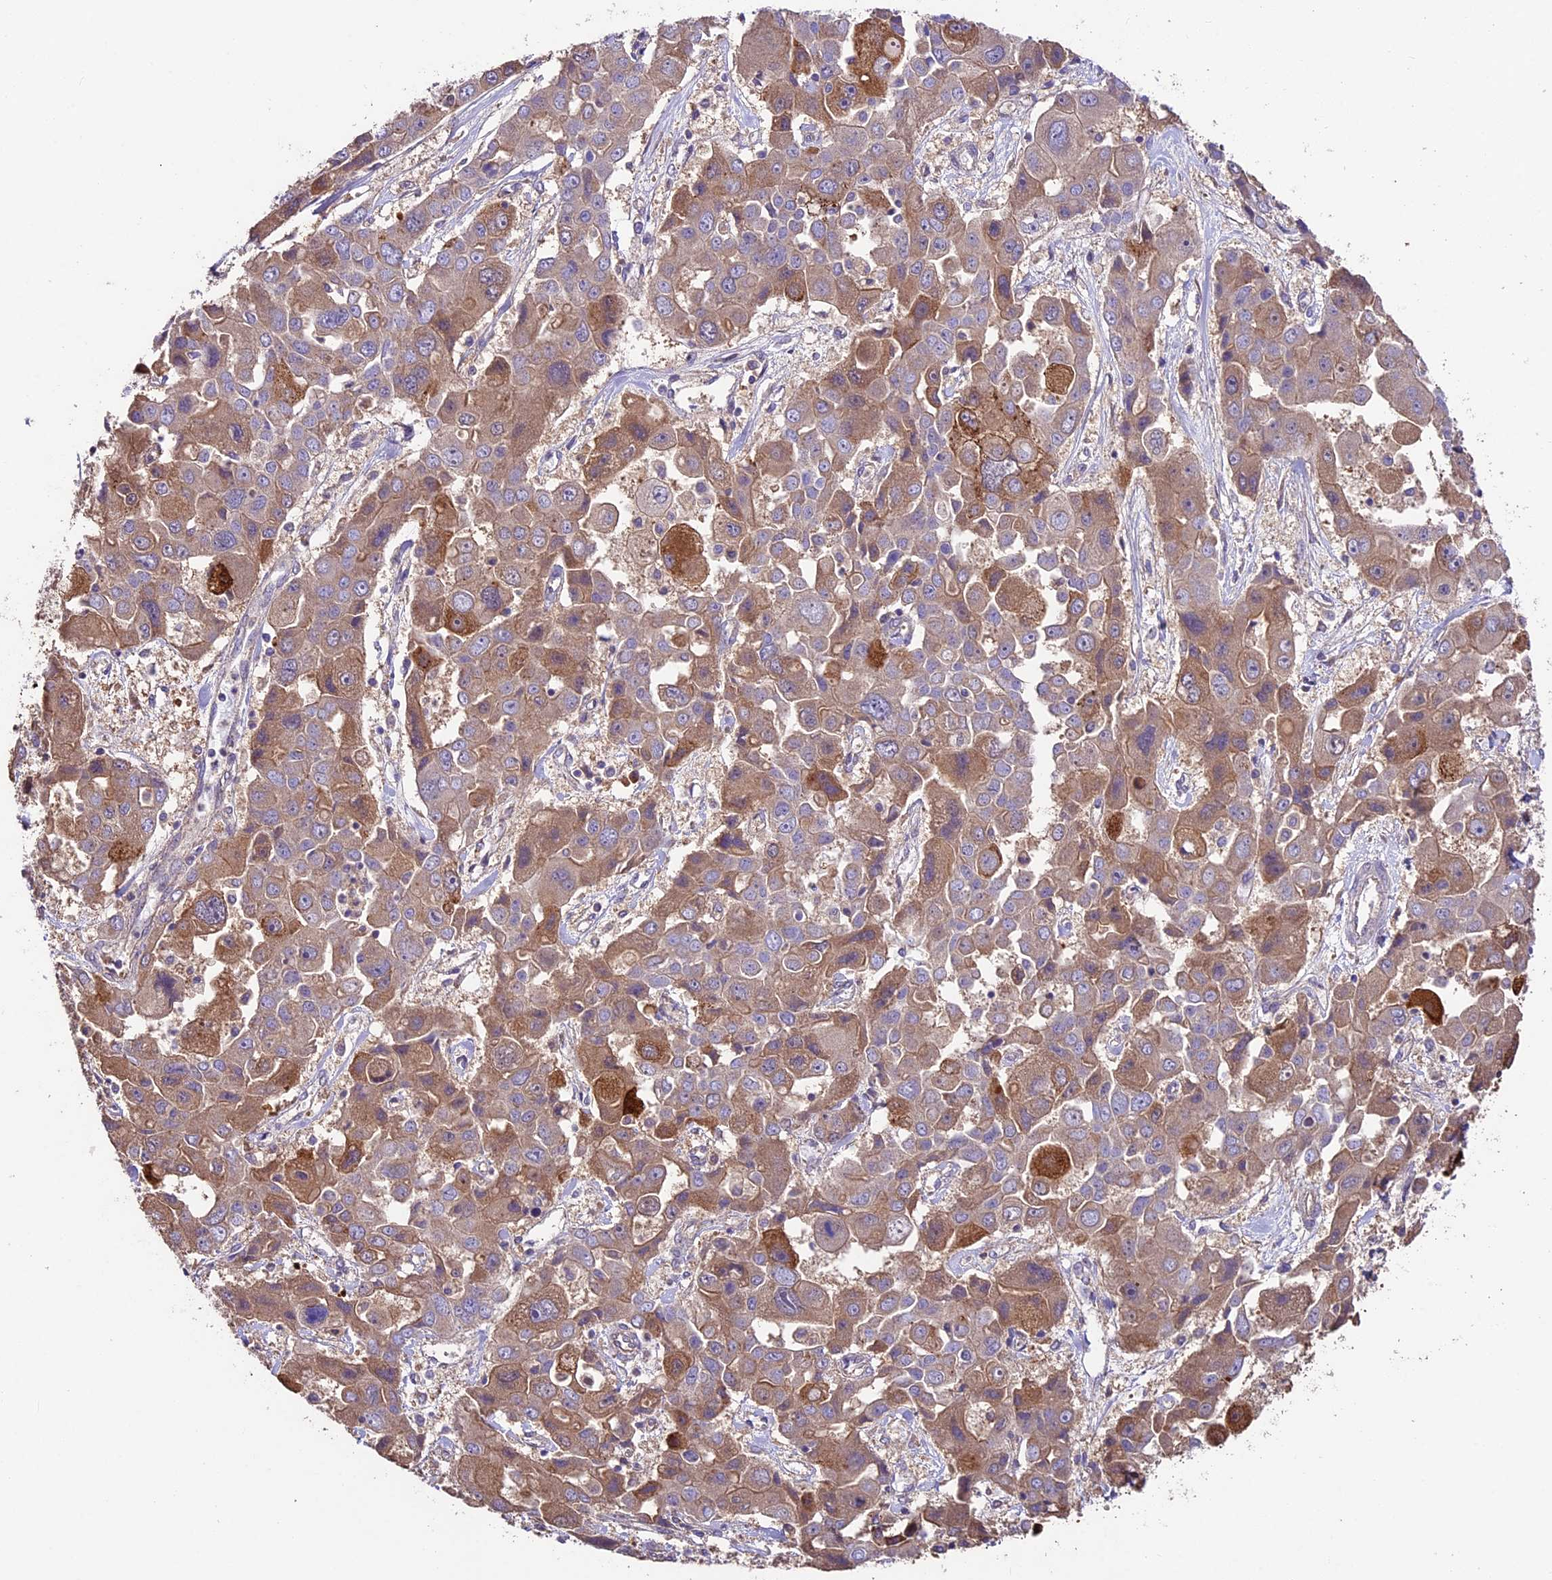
{"staining": {"intensity": "moderate", "quantity": "<25%", "location": "nuclear"}, "tissue": "liver cancer", "cell_type": "Tumor cells", "image_type": "cancer", "snomed": [{"axis": "morphology", "description": "Cholangiocarcinoma"}, {"axis": "topography", "description": "Liver"}], "caption": "IHC staining of cholangiocarcinoma (liver), which shows low levels of moderate nuclear positivity in about <25% of tumor cells indicating moderate nuclear protein positivity. The staining was performed using DAB (brown) for protein detection and nuclei were counterstained in hematoxylin (blue).", "gene": "SBNO2", "patient": {"sex": "male", "age": 67}}